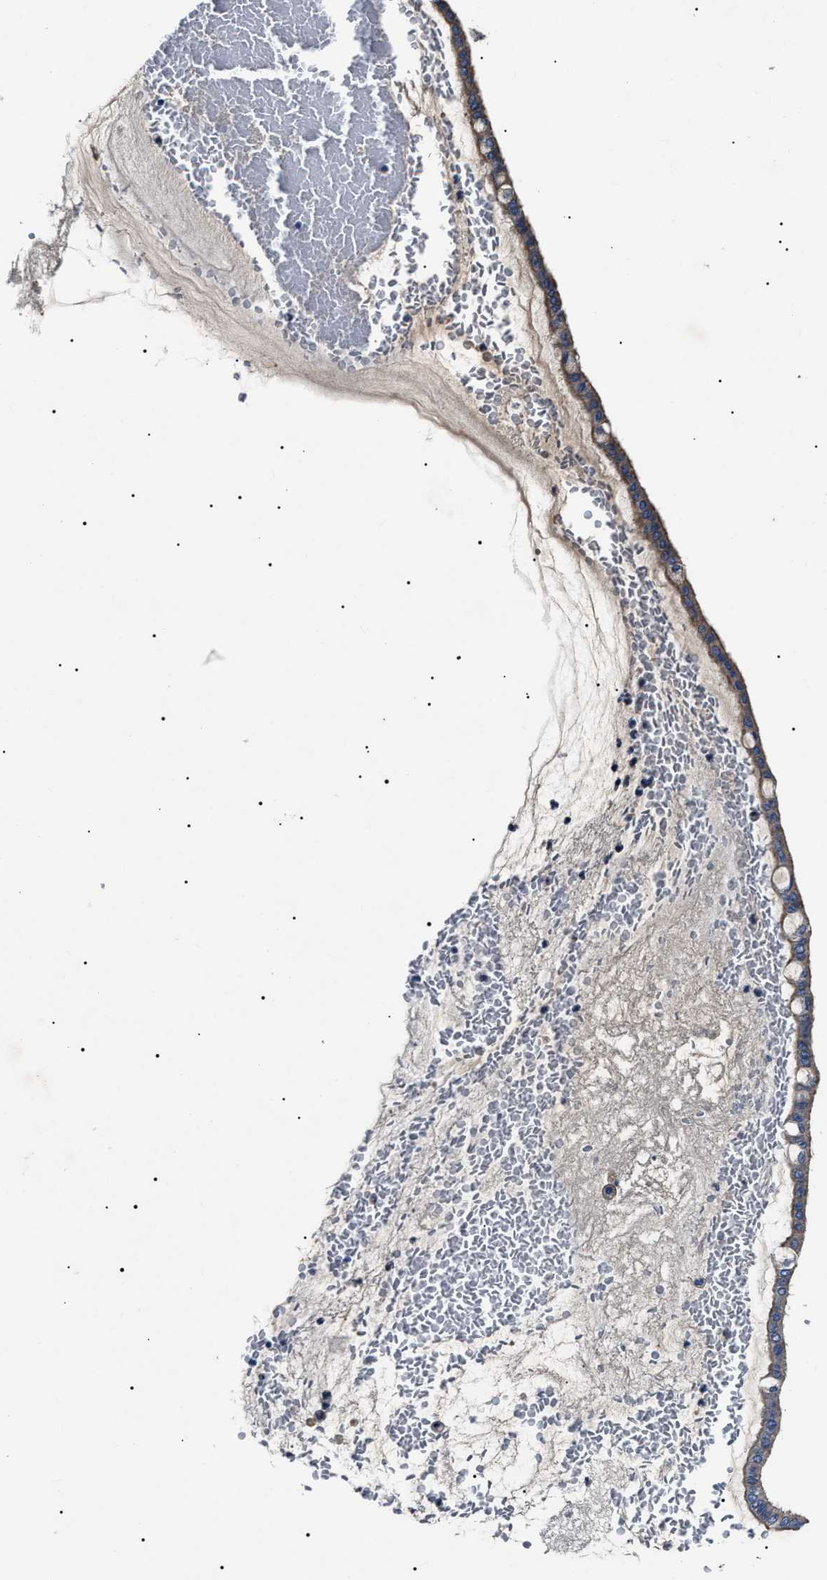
{"staining": {"intensity": "weak", "quantity": ">75%", "location": "cytoplasmic/membranous"}, "tissue": "ovarian cancer", "cell_type": "Tumor cells", "image_type": "cancer", "snomed": [{"axis": "morphology", "description": "Cystadenocarcinoma, mucinous, NOS"}, {"axis": "topography", "description": "Ovary"}], "caption": "Tumor cells display low levels of weak cytoplasmic/membranous positivity in approximately >75% of cells in mucinous cystadenocarcinoma (ovarian).", "gene": "KLHL42", "patient": {"sex": "female", "age": 73}}